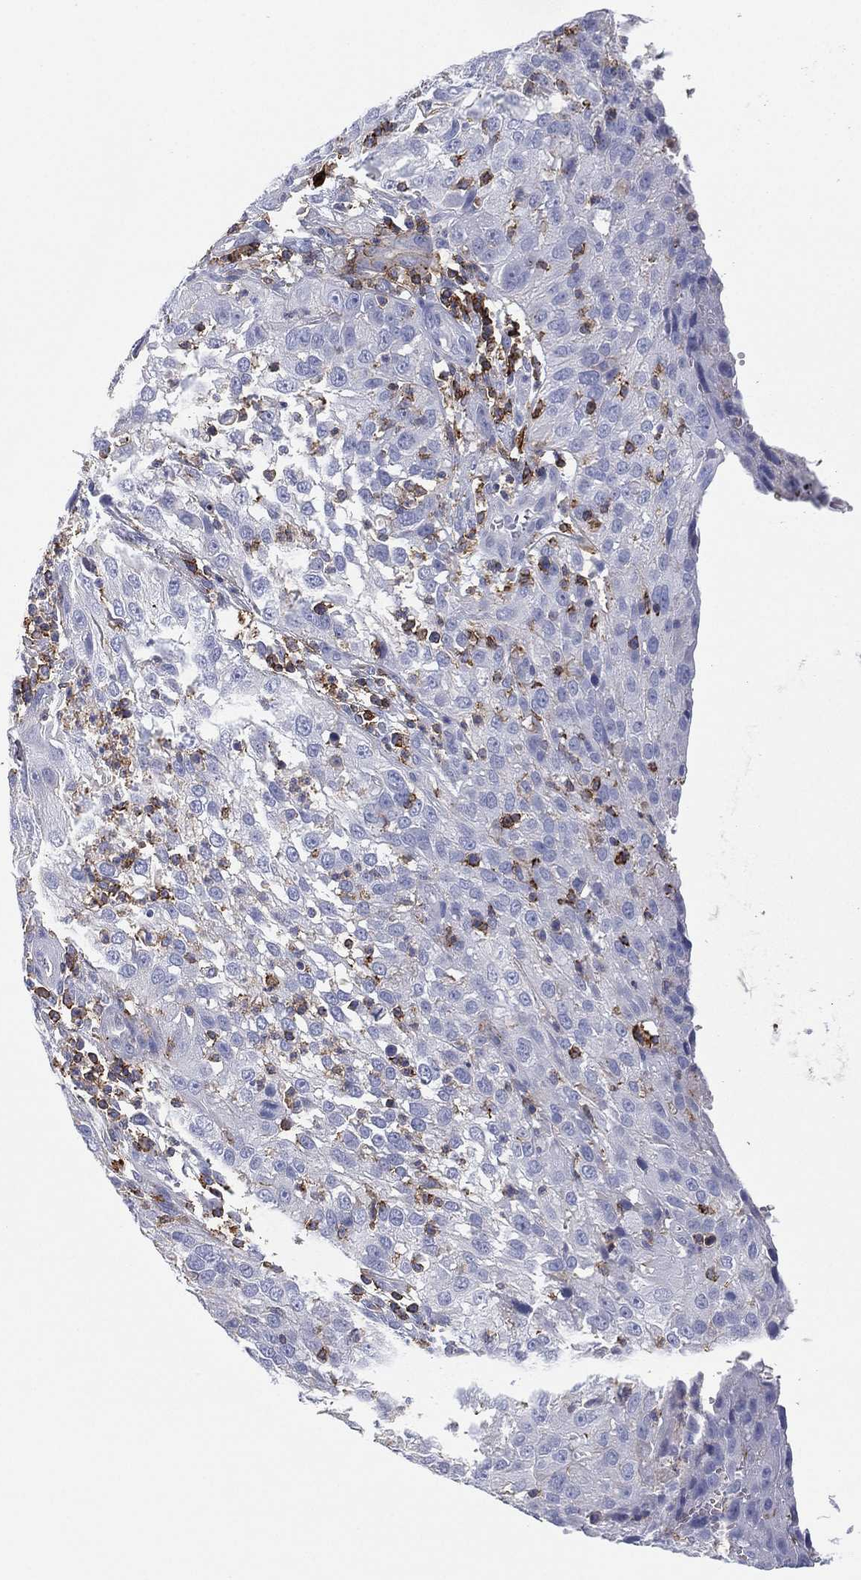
{"staining": {"intensity": "negative", "quantity": "none", "location": "none"}, "tissue": "cervical cancer", "cell_type": "Tumor cells", "image_type": "cancer", "snomed": [{"axis": "morphology", "description": "Squamous cell carcinoma, NOS"}, {"axis": "topography", "description": "Cervix"}], "caption": "Tumor cells are negative for brown protein staining in cervical cancer (squamous cell carcinoma). (Immunohistochemistry, brightfield microscopy, high magnification).", "gene": "SELPLG", "patient": {"sex": "female", "age": 32}}